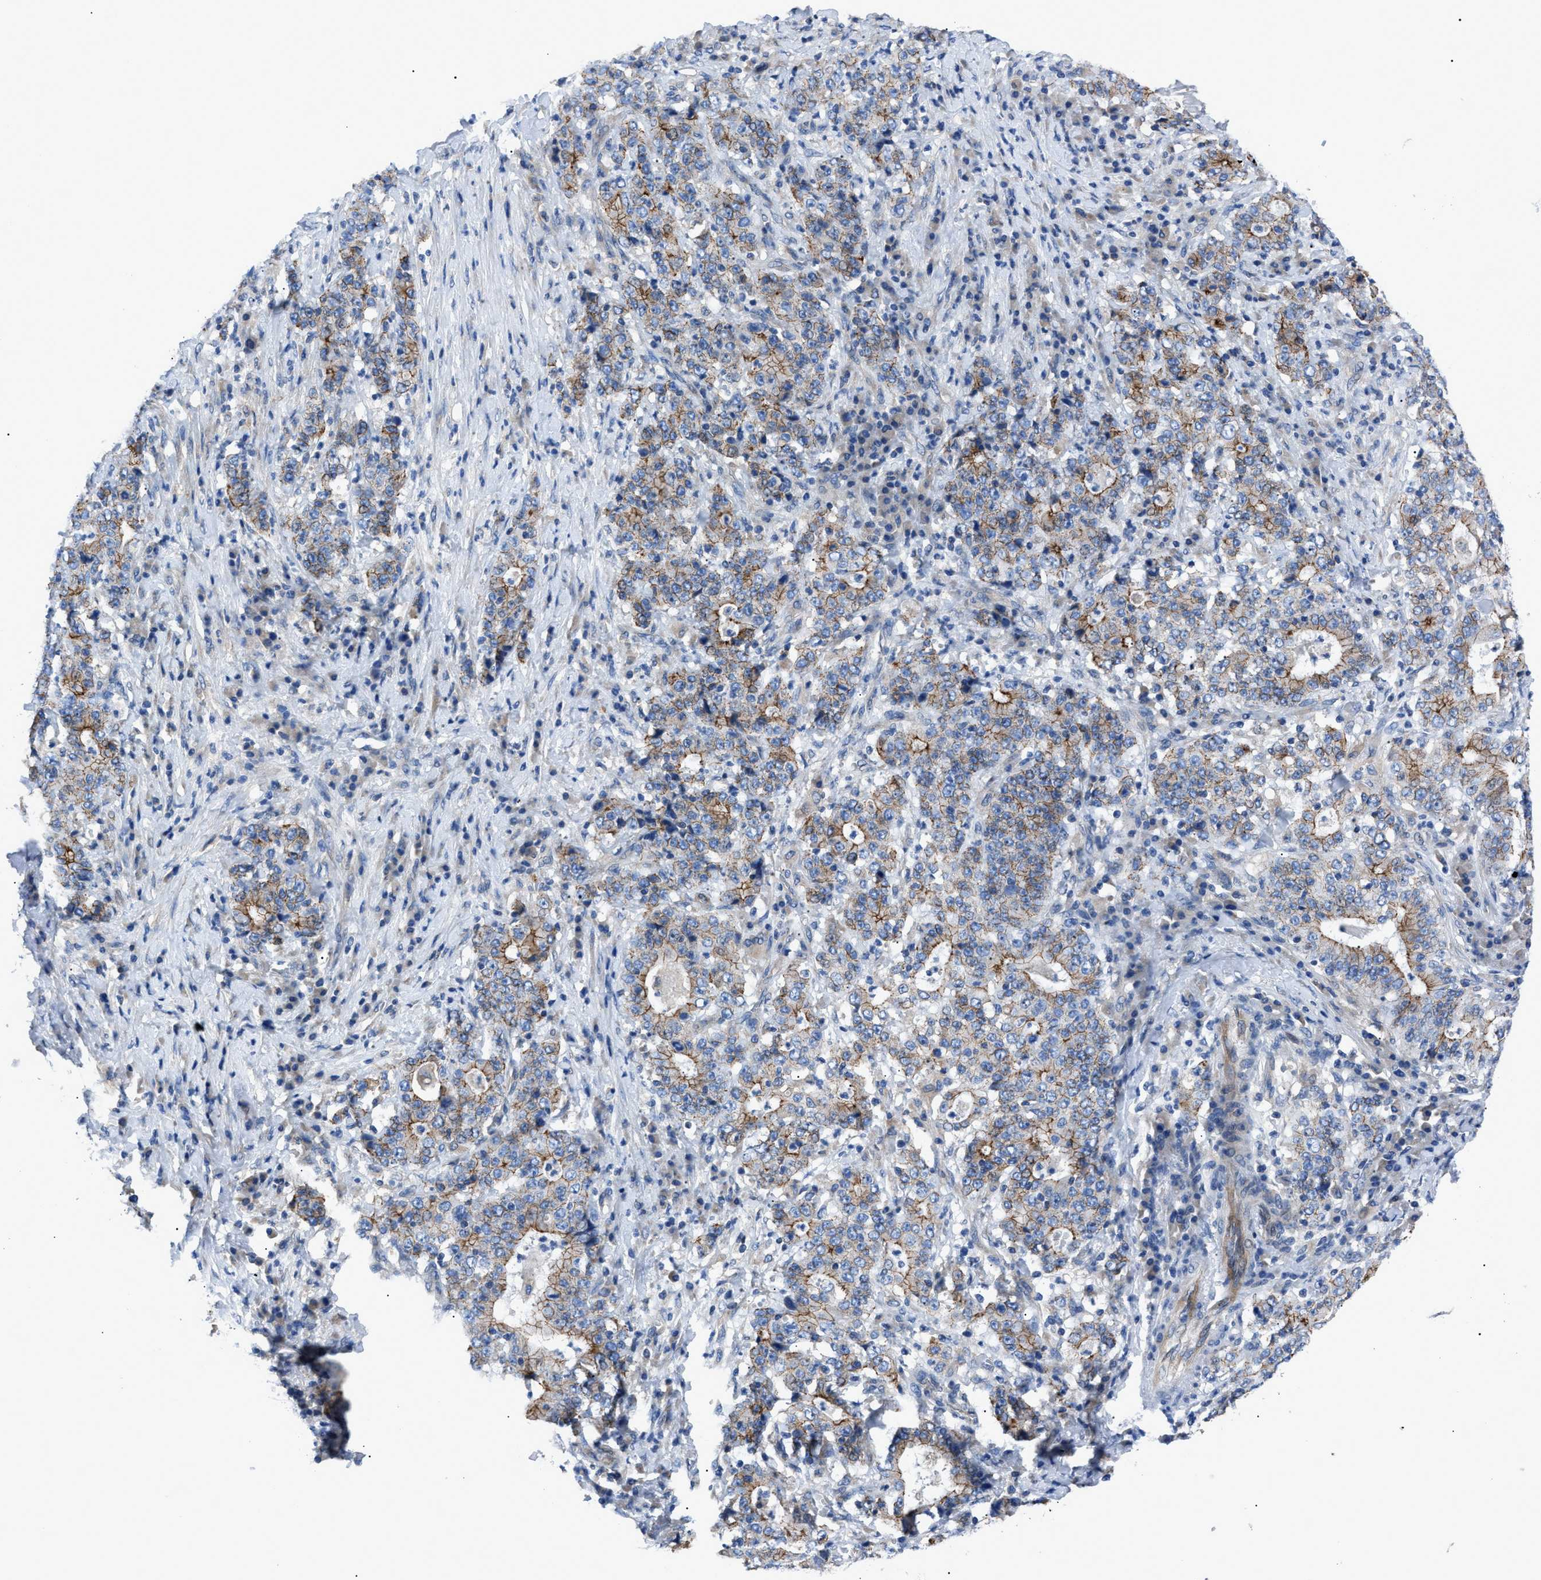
{"staining": {"intensity": "moderate", "quantity": ">75%", "location": "cytoplasmic/membranous"}, "tissue": "stomach cancer", "cell_type": "Tumor cells", "image_type": "cancer", "snomed": [{"axis": "morphology", "description": "Normal tissue, NOS"}, {"axis": "morphology", "description": "Adenocarcinoma, NOS"}, {"axis": "topography", "description": "Stomach, upper"}, {"axis": "topography", "description": "Stomach"}], "caption": "This image shows stomach cancer stained with immunohistochemistry (IHC) to label a protein in brown. The cytoplasmic/membranous of tumor cells show moderate positivity for the protein. Nuclei are counter-stained blue.", "gene": "ZDHHC24", "patient": {"sex": "male", "age": 59}}